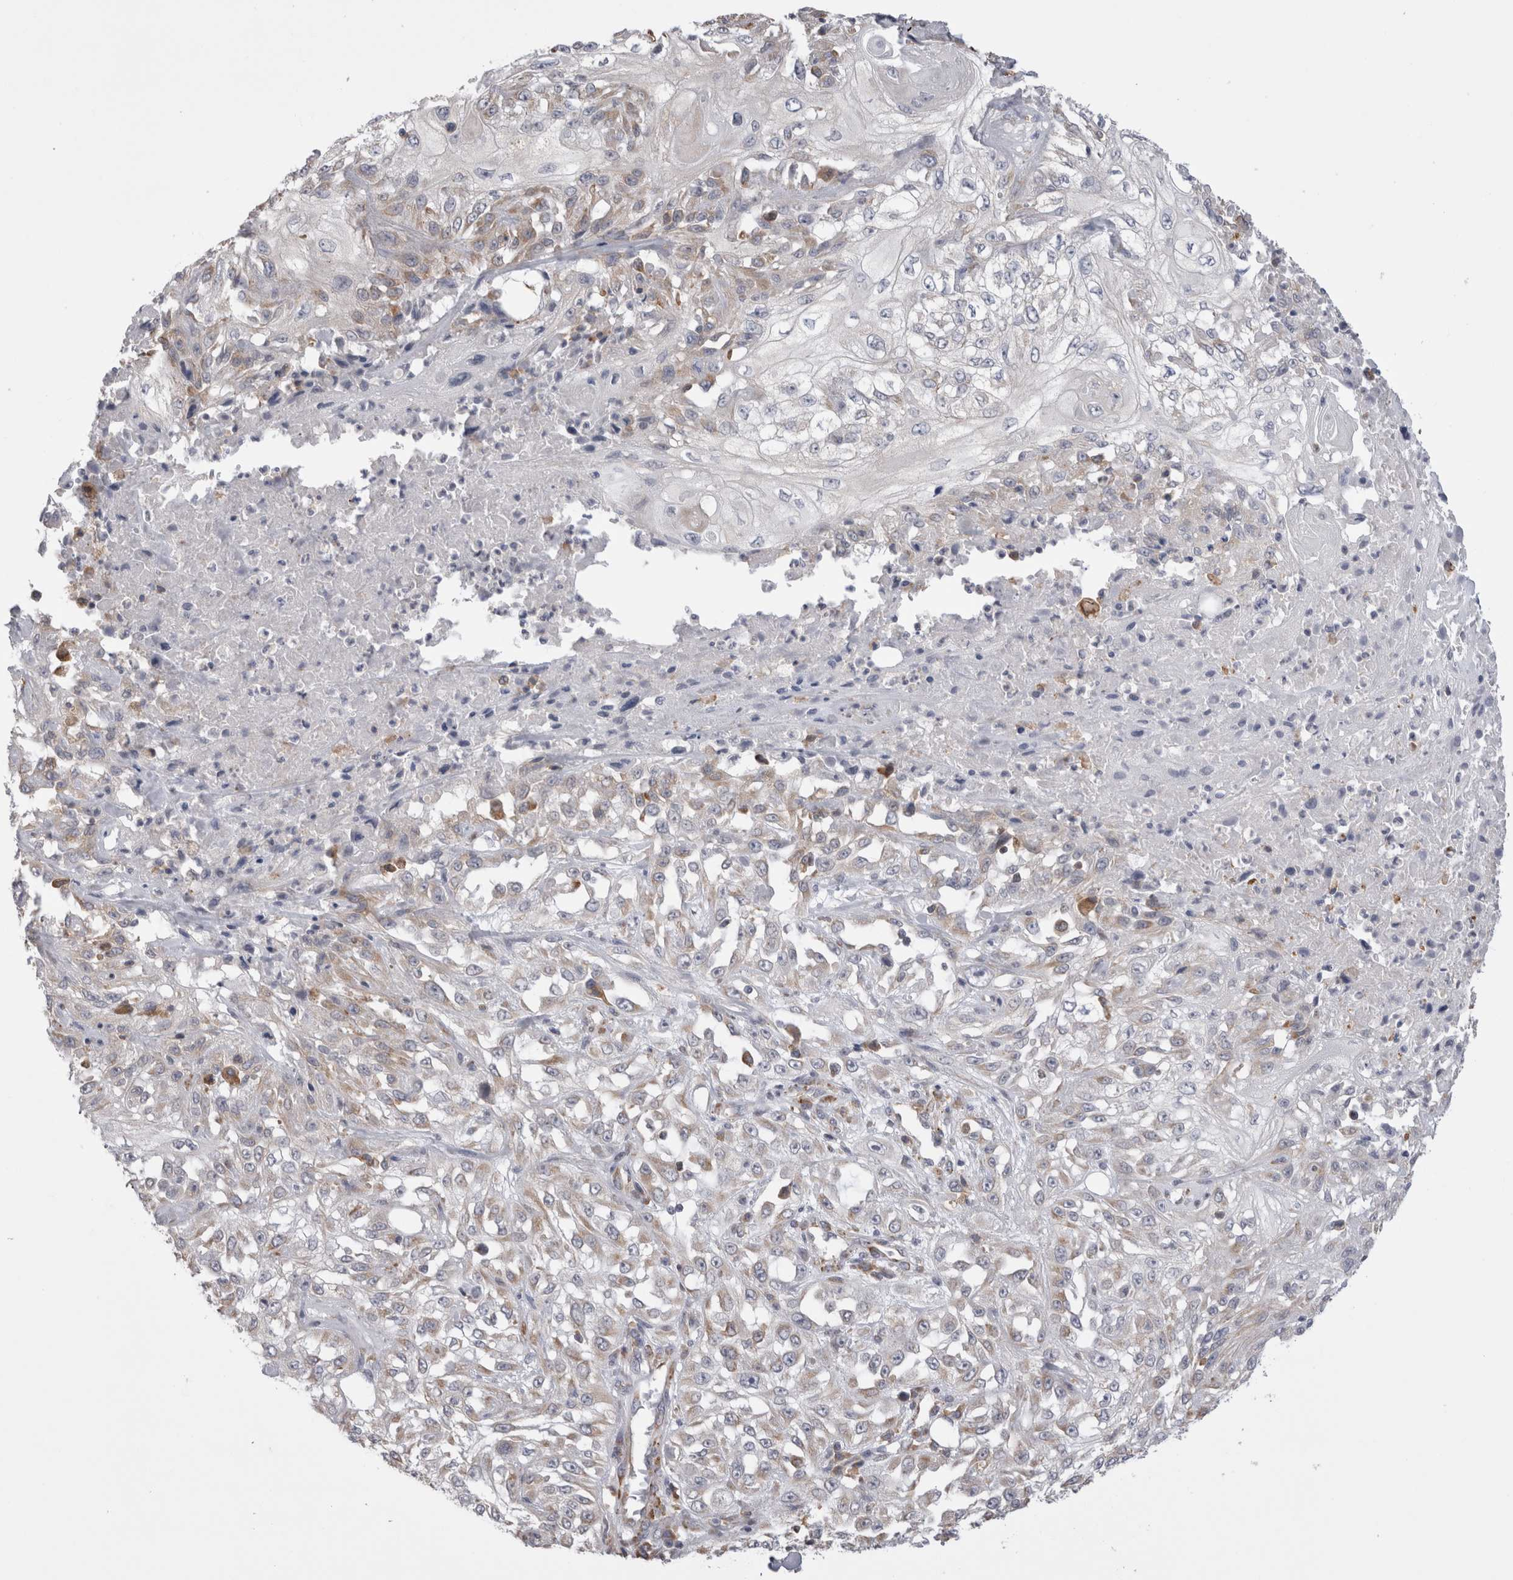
{"staining": {"intensity": "negative", "quantity": "none", "location": "none"}, "tissue": "skin cancer", "cell_type": "Tumor cells", "image_type": "cancer", "snomed": [{"axis": "morphology", "description": "Squamous cell carcinoma, NOS"}, {"axis": "morphology", "description": "Squamous cell carcinoma, metastatic, NOS"}, {"axis": "topography", "description": "Skin"}, {"axis": "topography", "description": "Lymph node"}], "caption": "Immunohistochemistry photomicrograph of neoplastic tissue: metastatic squamous cell carcinoma (skin) stained with DAB exhibits no significant protein positivity in tumor cells.", "gene": "ZNF341", "patient": {"sex": "male", "age": 75}}